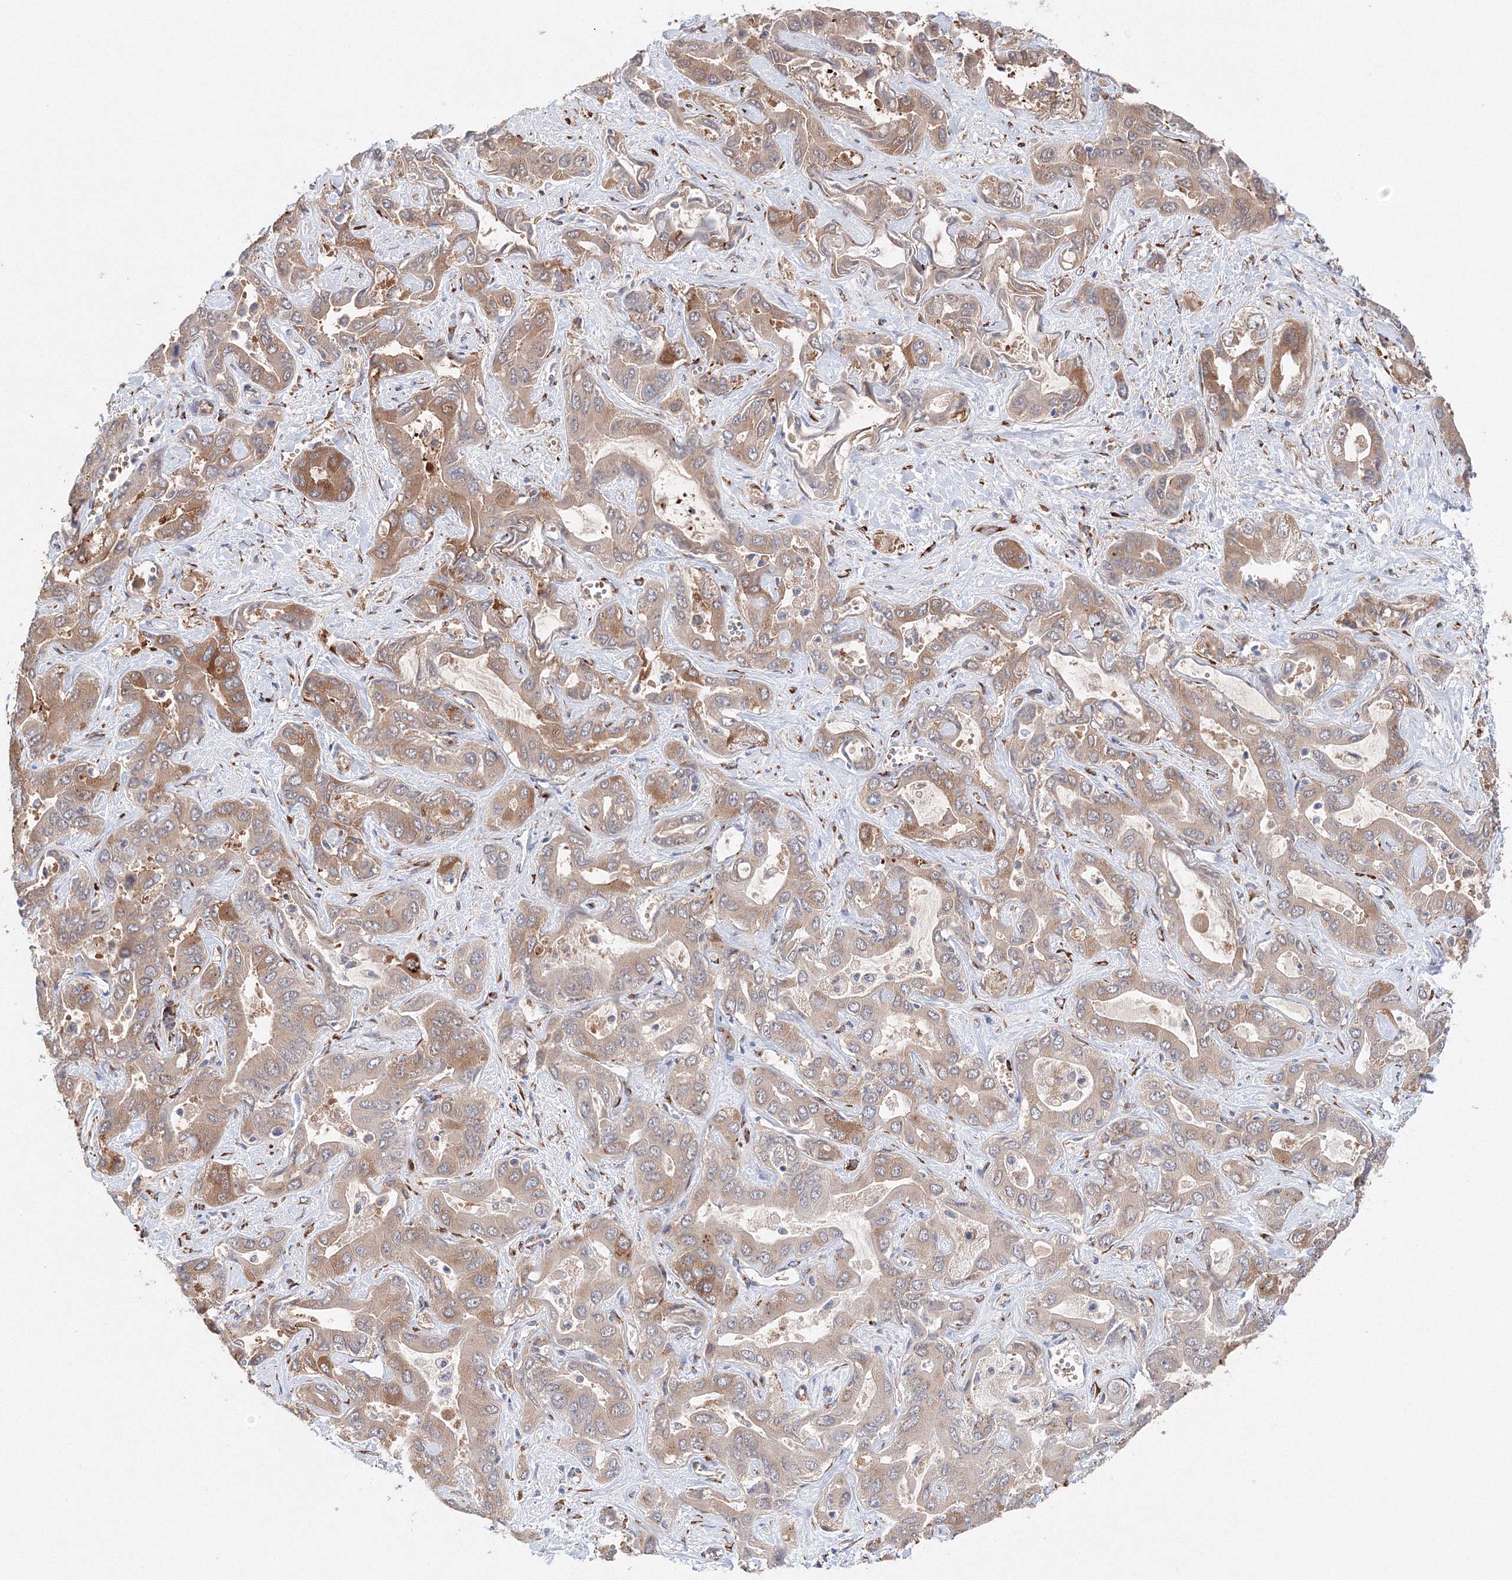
{"staining": {"intensity": "moderate", "quantity": ">75%", "location": "cytoplasmic/membranous"}, "tissue": "liver cancer", "cell_type": "Tumor cells", "image_type": "cancer", "snomed": [{"axis": "morphology", "description": "Cholangiocarcinoma"}, {"axis": "topography", "description": "Liver"}], "caption": "A medium amount of moderate cytoplasmic/membranous staining is present in about >75% of tumor cells in cholangiocarcinoma (liver) tissue. (DAB = brown stain, brightfield microscopy at high magnification).", "gene": "DIS3L2", "patient": {"sex": "female", "age": 52}}